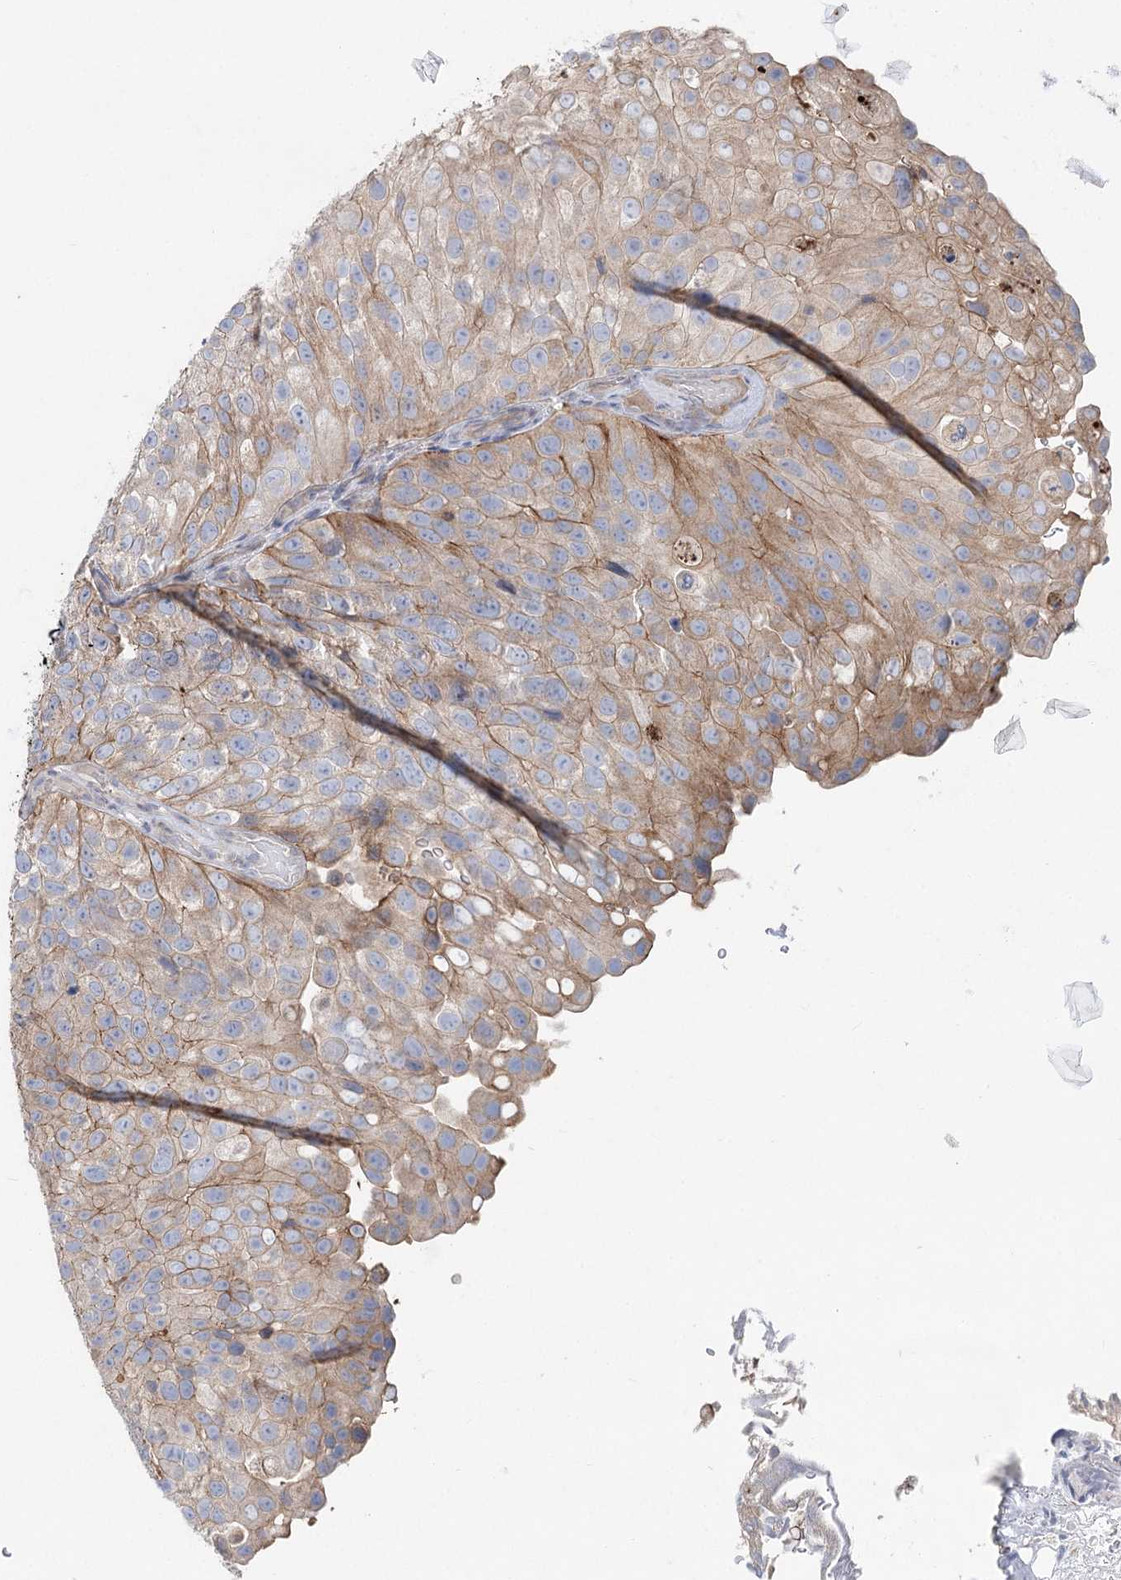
{"staining": {"intensity": "weak", "quantity": "25%-75%", "location": "cytoplasmic/membranous"}, "tissue": "urothelial cancer", "cell_type": "Tumor cells", "image_type": "cancer", "snomed": [{"axis": "morphology", "description": "Urothelial carcinoma, Low grade"}, {"axis": "topography", "description": "Urinary bladder"}], "caption": "Immunohistochemistry photomicrograph of neoplastic tissue: urothelial carcinoma (low-grade) stained using immunohistochemistry (IHC) displays low levels of weak protein expression localized specifically in the cytoplasmic/membranous of tumor cells, appearing as a cytoplasmic/membranous brown color.", "gene": "SCN11A", "patient": {"sex": "male", "age": 78}}